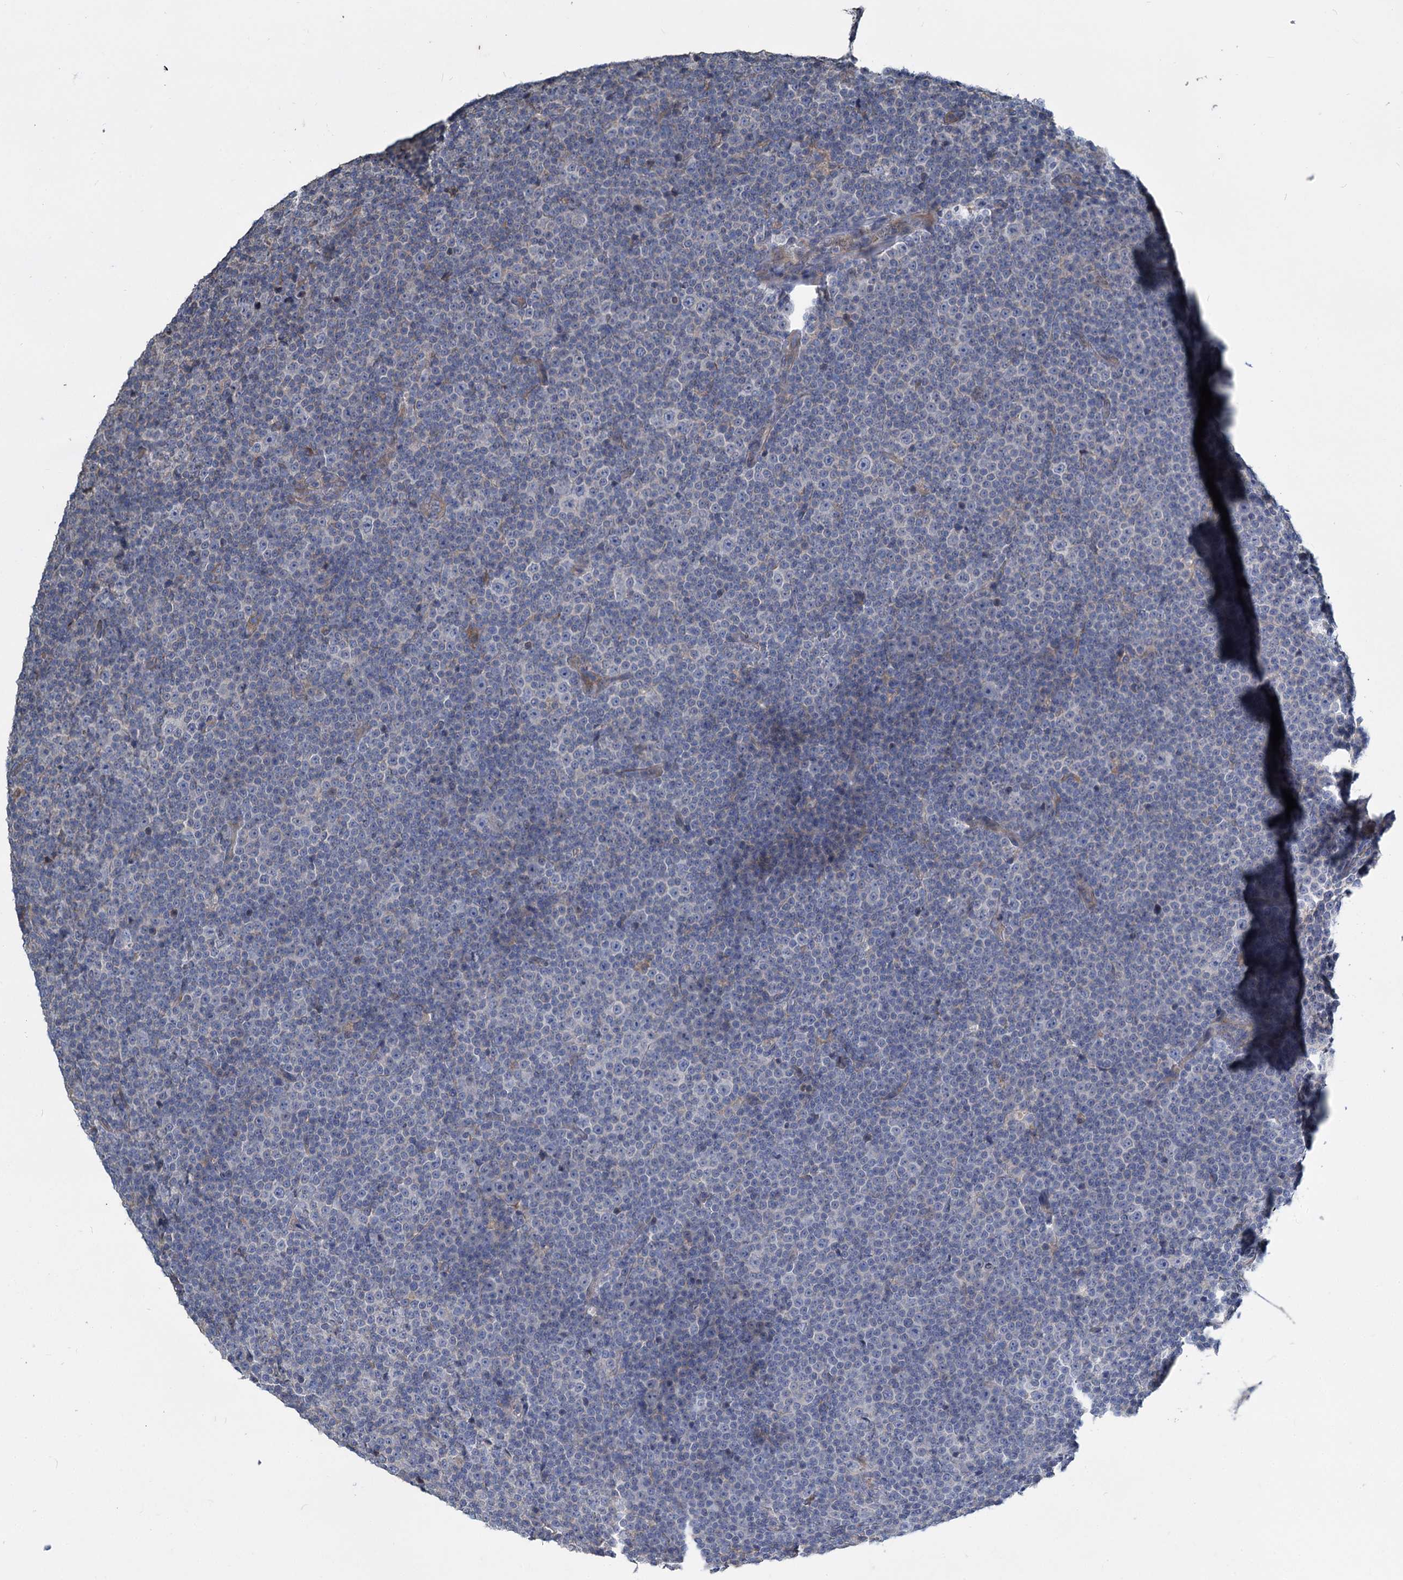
{"staining": {"intensity": "negative", "quantity": "none", "location": "none"}, "tissue": "lymphoma", "cell_type": "Tumor cells", "image_type": "cancer", "snomed": [{"axis": "morphology", "description": "Malignant lymphoma, non-Hodgkin's type, Low grade"}, {"axis": "topography", "description": "Lymph node"}], "caption": "Tumor cells show no significant staining in low-grade malignant lymphoma, non-Hodgkin's type.", "gene": "URAD", "patient": {"sex": "female", "age": 67}}